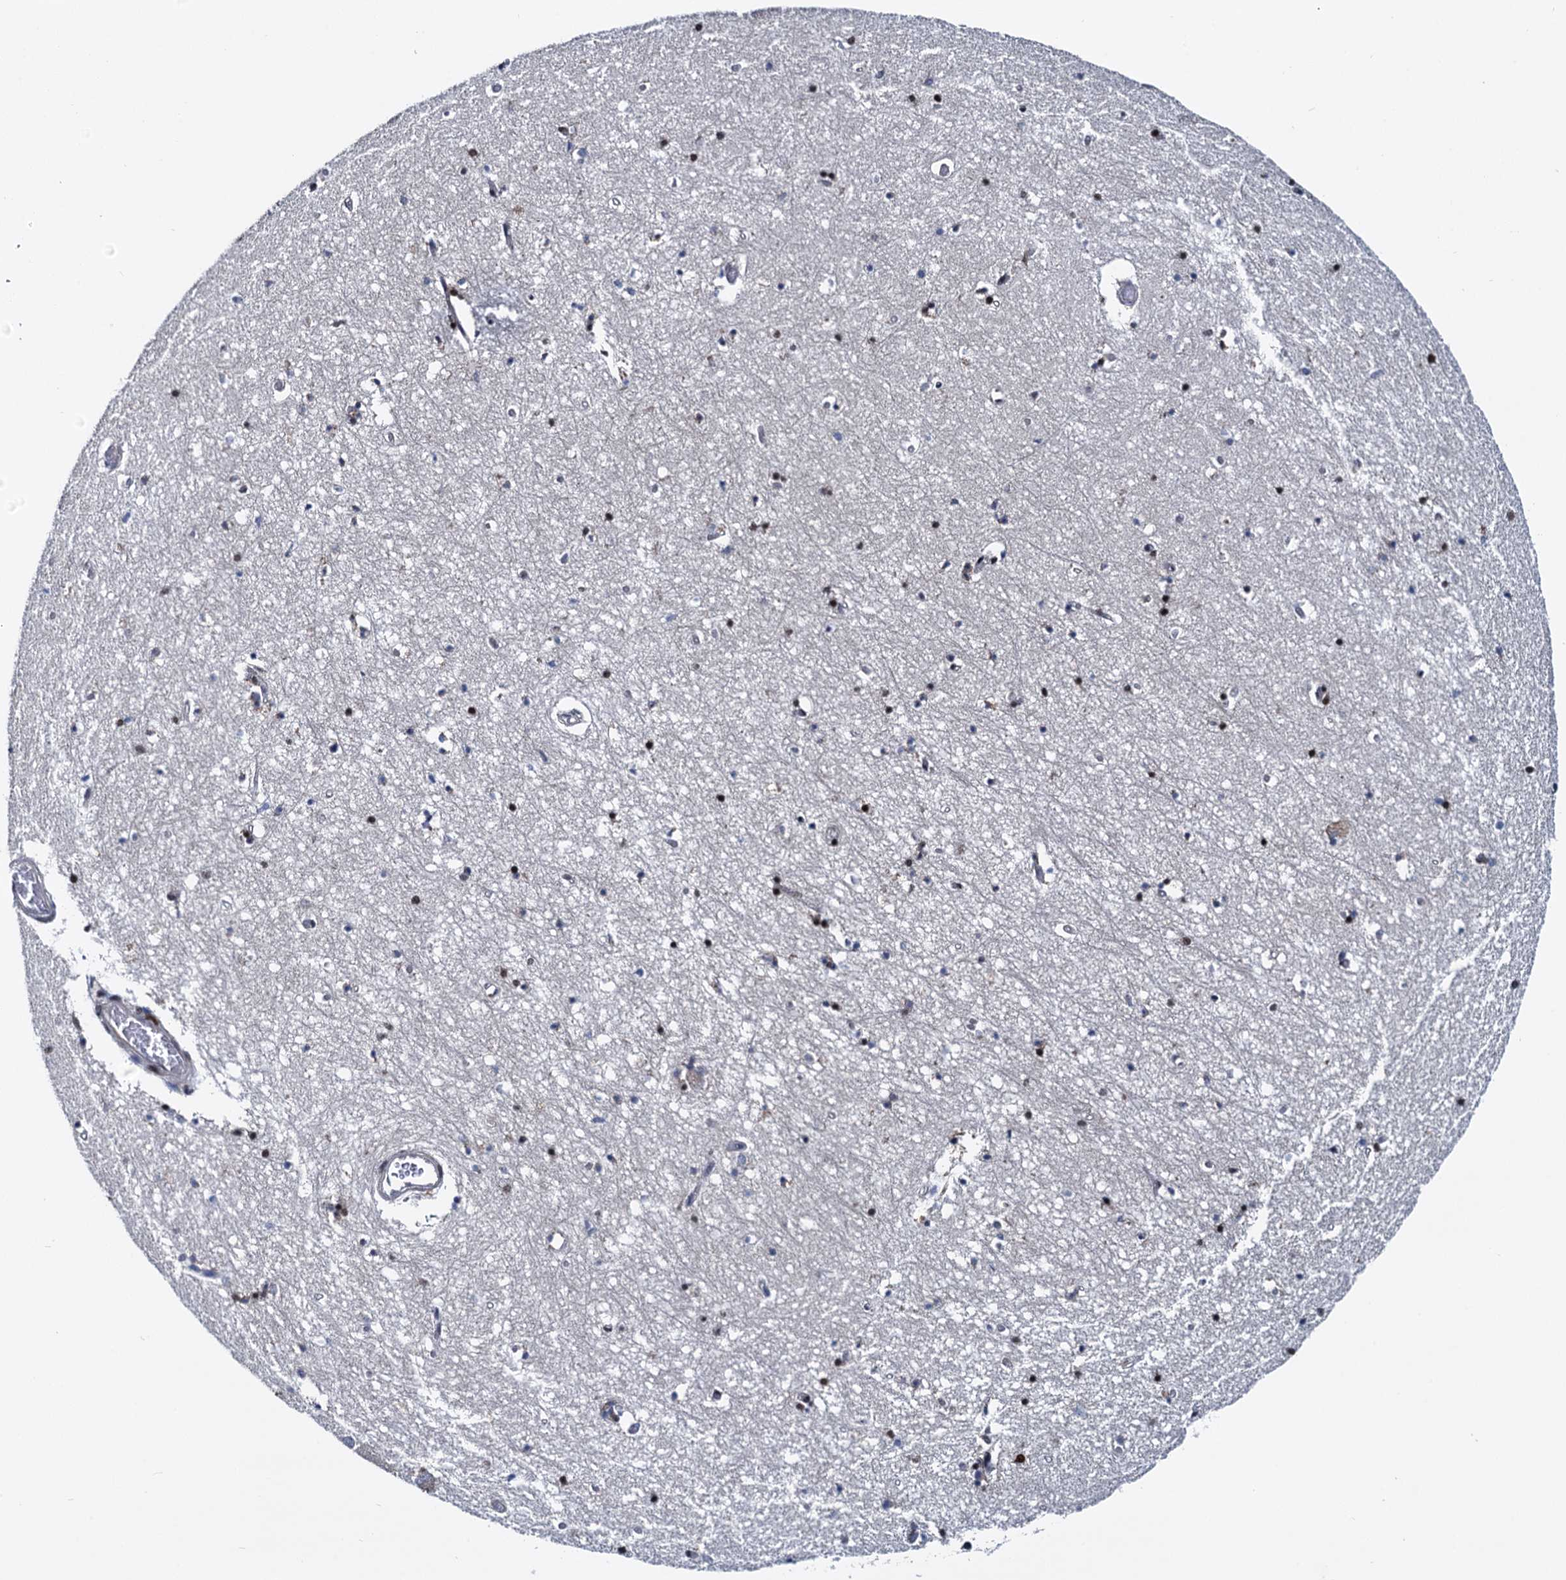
{"staining": {"intensity": "weak", "quantity": "<25%", "location": "nuclear"}, "tissue": "hippocampus", "cell_type": "Glial cells", "image_type": "normal", "snomed": [{"axis": "morphology", "description": "Normal tissue, NOS"}, {"axis": "topography", "description": "Hippocampus"}], "caption": "Immunohistochemistry histopathology image of unremarkable hippocampus: hippocampus stained with DAB reveals no significant protein positivity in glial cells. (DAB (3,3'-diaminobenzidine) immunohistochemistry (IHC) visualized using brightfield microscopy, high magnification).", "gene": "RUFY2", "patient": {"sex": "male", "age": 70}}